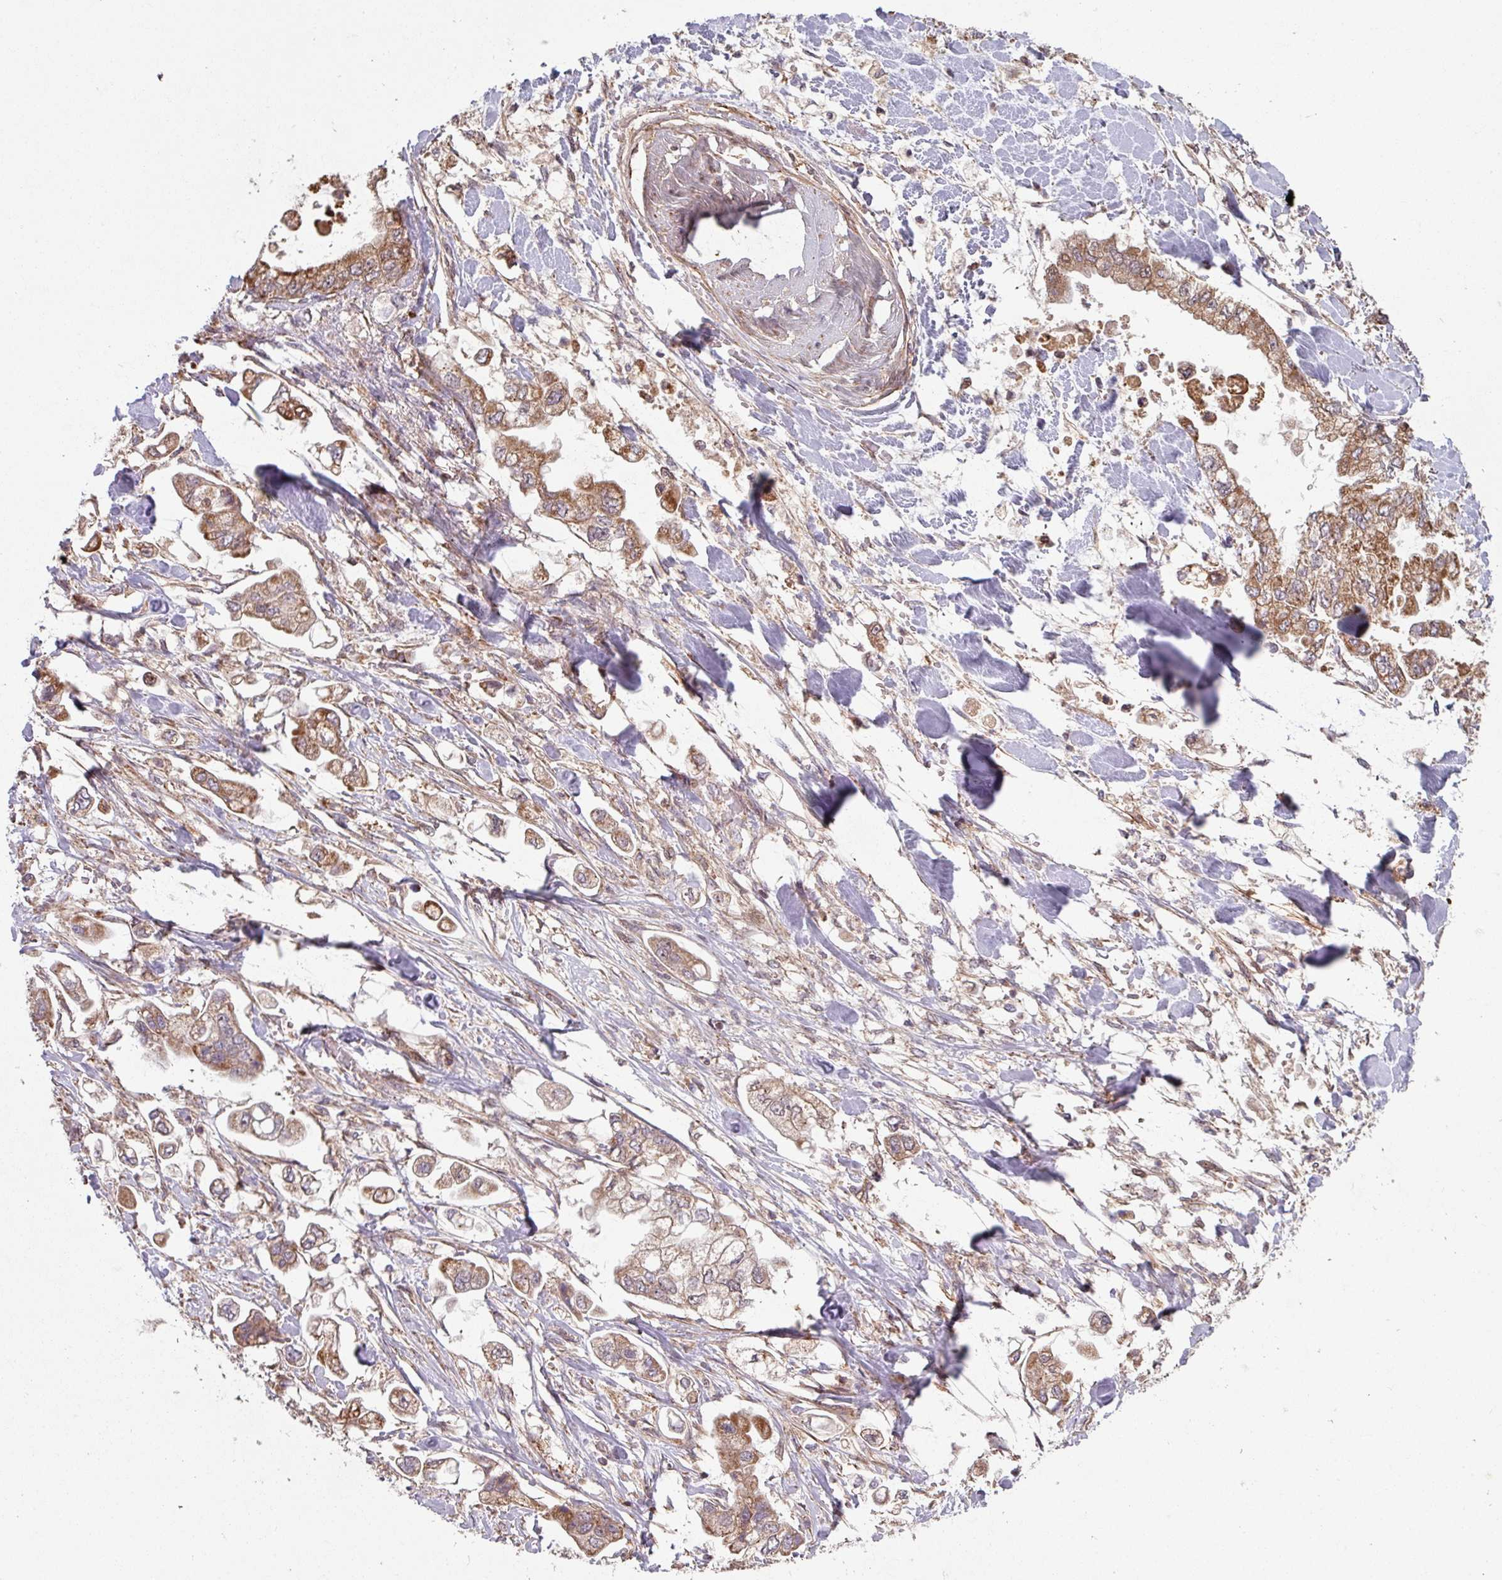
{"staining": {"intensity": "moderate", "quantity": ">75%", "location": "cytoplasmic/membranous"}, "tissue": "stomach cancer", "cell_type": "Tumor cells", "image_type": "cancer", "snomed": [{"axis": "morphology", "description": "Adenocarcinoma, NOS"}, {"axis": "topography", "description": "Stomach"}], "caption": "Protein analysis of stomach cancer tissue displays moderate cytoplasmic/membranous staining in approximately >75% of tumor cells.", "gene": "COX7C", "patient": {"sex": "male", "age": 62}}